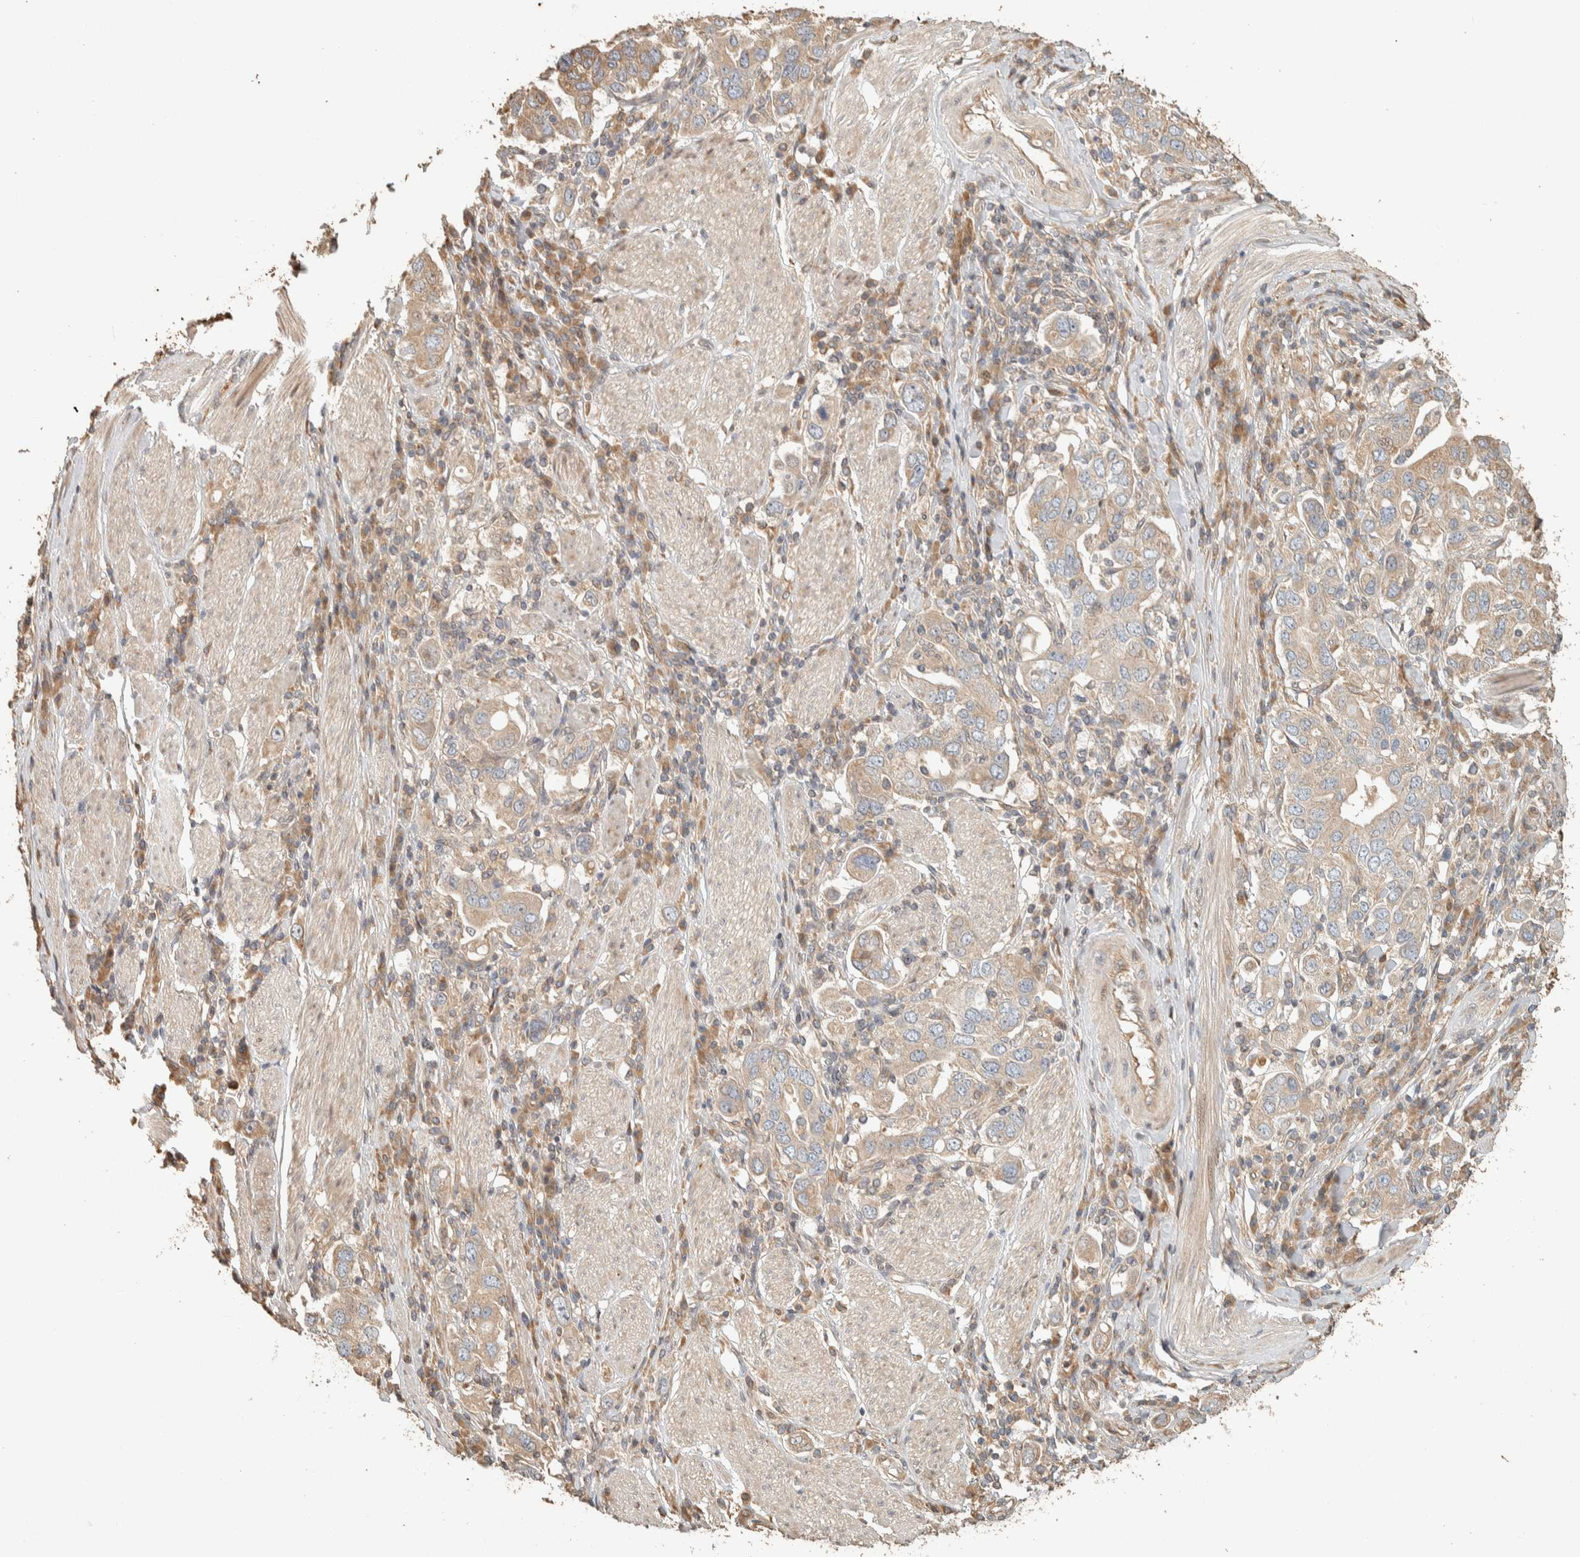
{"staining": {"intensity": "weak", "quantity": "<25%", "location": "cytoplasmic/membranous"}, "tissue": "stomach cancer", "cell_type": "Tumor cells", "image_type": "cancer", "snomed": [{"axis": "morphology", "description": "Adenocarcinoma, NOS"}, {"axis": "topography", "description": "Stomach, upper"}], "caption": "The photomicrograph exhibits no significant staining in tumor cells of stomach cancer (adenocarcinoma).", "gene": "EXOC7", "patient": {"sex": "male", "age": 62}}